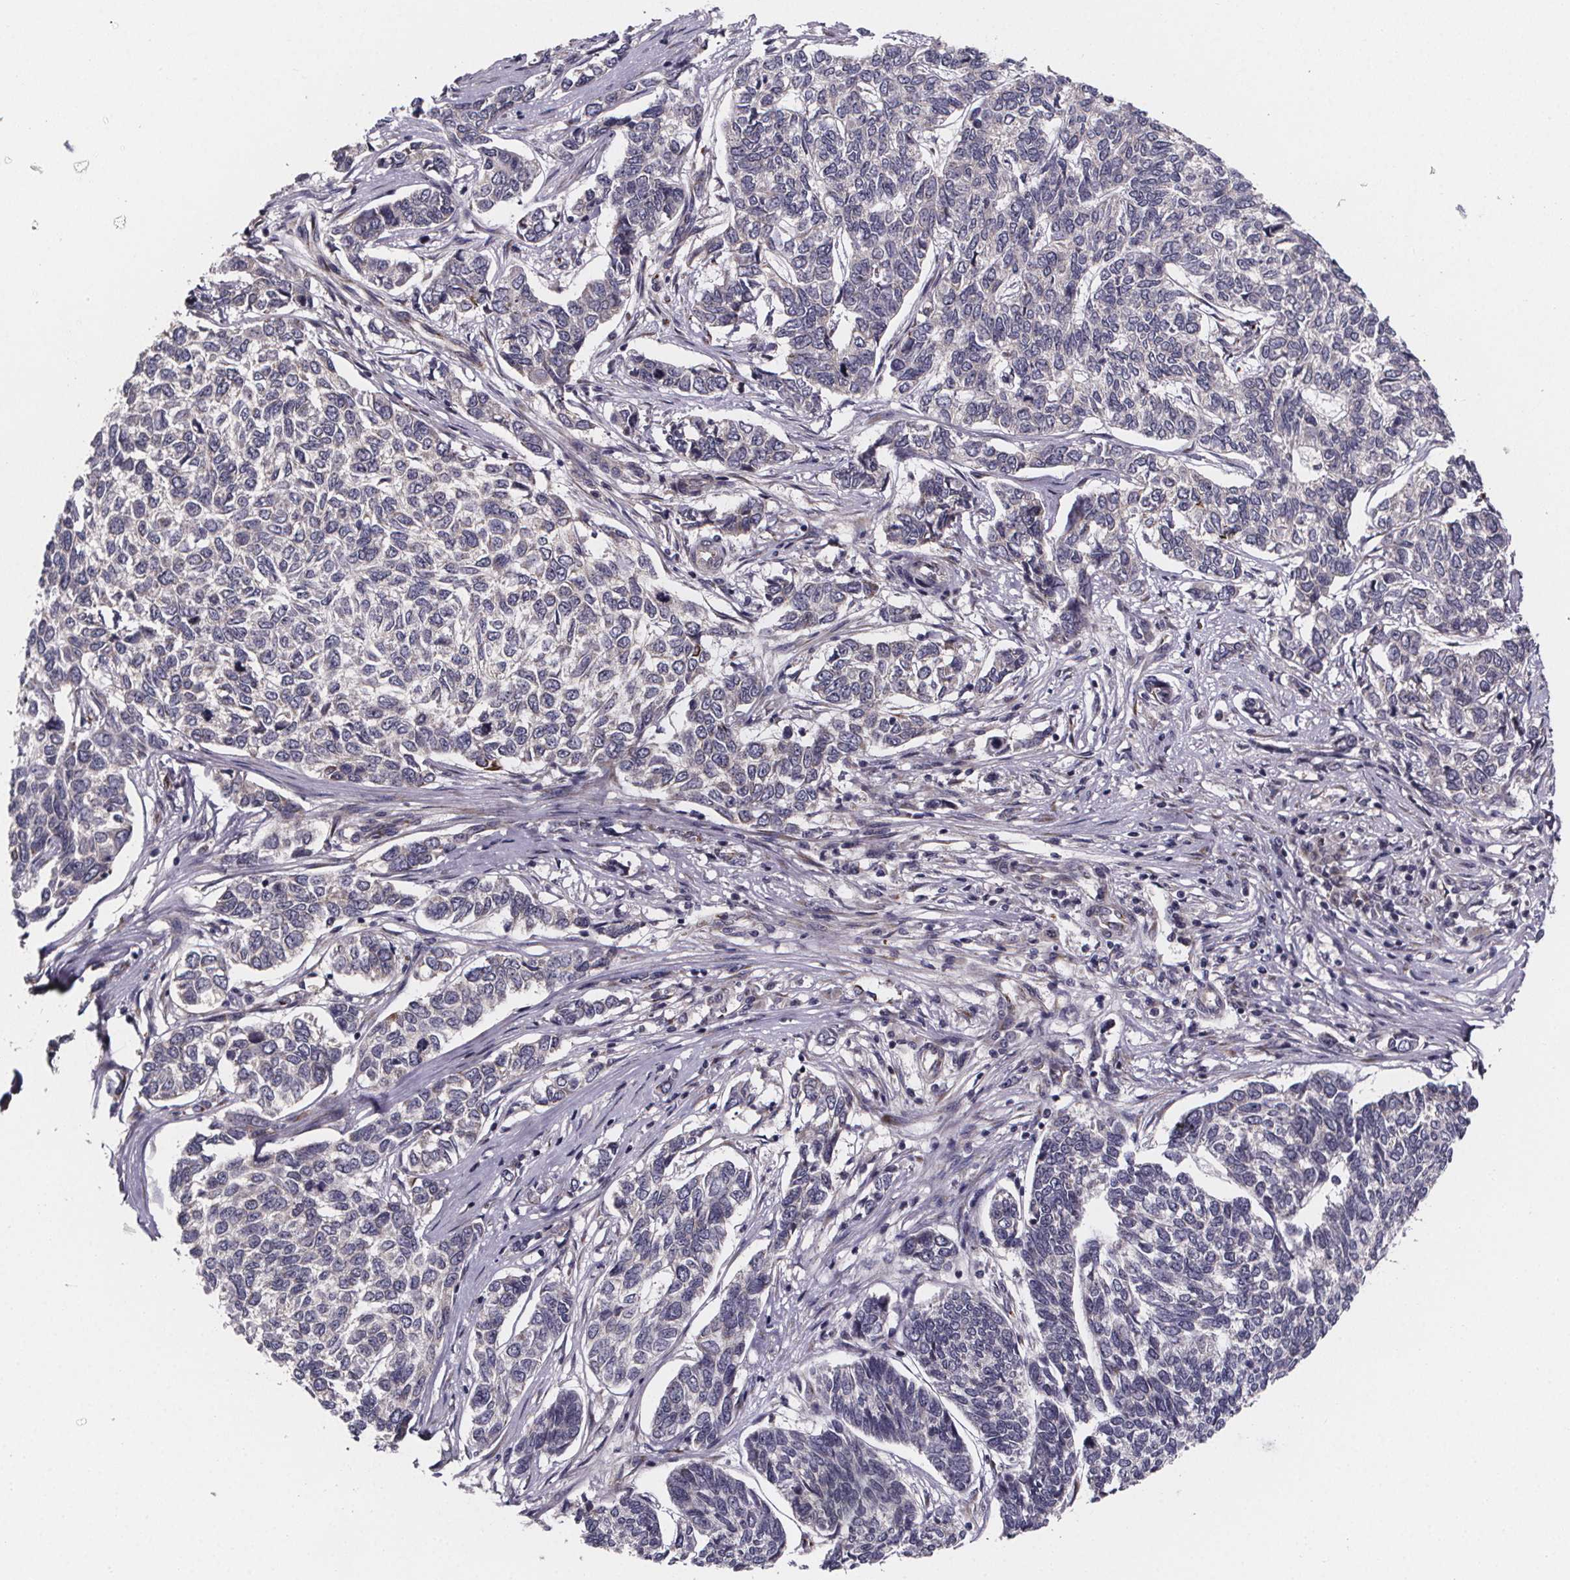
{"staining": {"intensity": "negative", "quantity": "none", "location": "none"}, "tissue": "skin cancer", "cell_type": "Tumor cells", "image_type": "cancer", "snomed": [{"axis": "morphology", "description": "Basal cell carcinoma"}, {"axis": "topography", "description": "Skin"}], "caption": "Immunohistochemical staining of human basal cell carcinoma (skin) demonstrates no significant expression in tumor cells. (DAB IHC with hematoxylin counter stain).", "gene": "NDST1", "patient": {"sex": "female", "age": 65}}